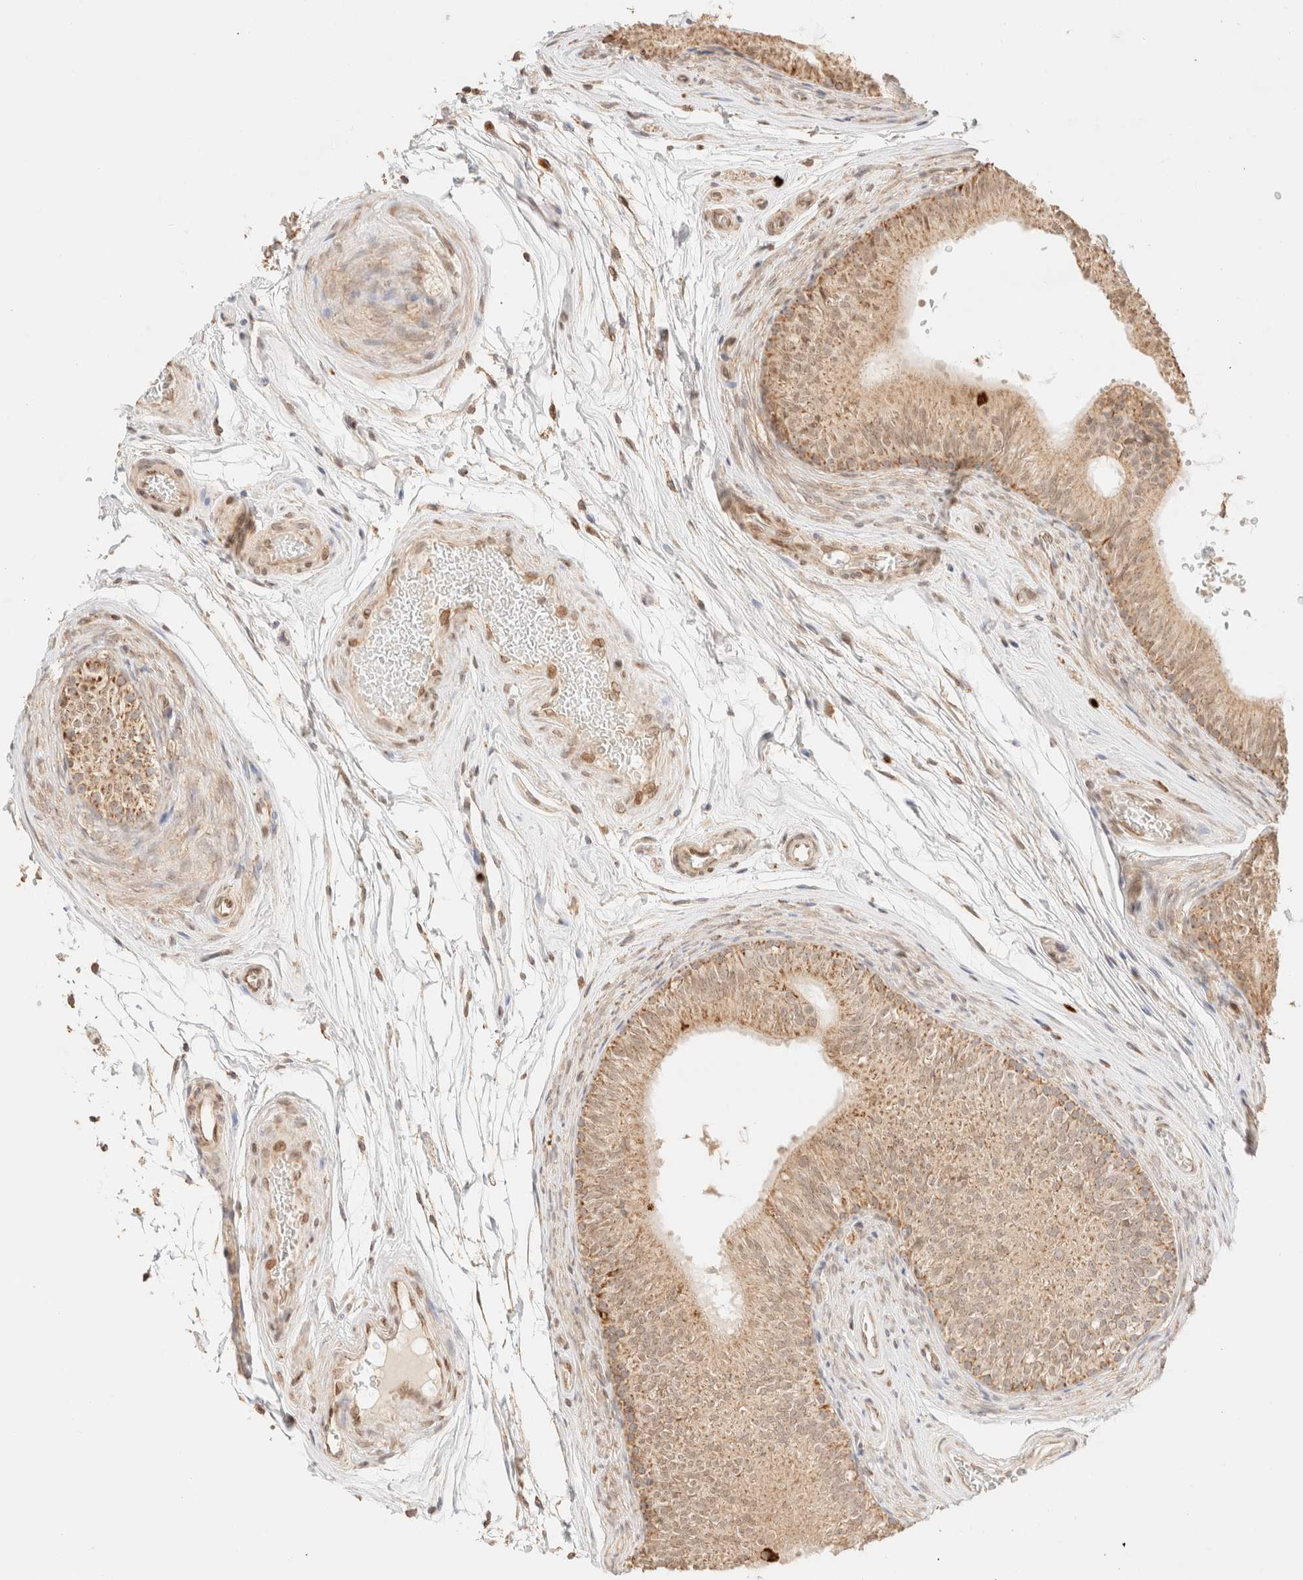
{"staining": {"intensity": "weak", "quantity": ">75%", "location": "cytoplasmic/membranous"}, "tissue": "epididymis", "cell_type": "Glandular cells", "image_type": "normal", "snomed": [{"axis": "morphology", "description": "Normal tissue, NOS"}, {"axis": "topography", "description": "Epididymis"}], "caption": "IHC of benign epididymis demonstrates low levels of weak cytoplasmic/membranous positivity in approximately >75% of glandular cells. The staining is performed using DAB brown chromogen to label protein expression. The nuclei are counter-stained blue using hematoxylin.", "gene": "TACO1", "patient": {"sex": "male", "age": 36}}